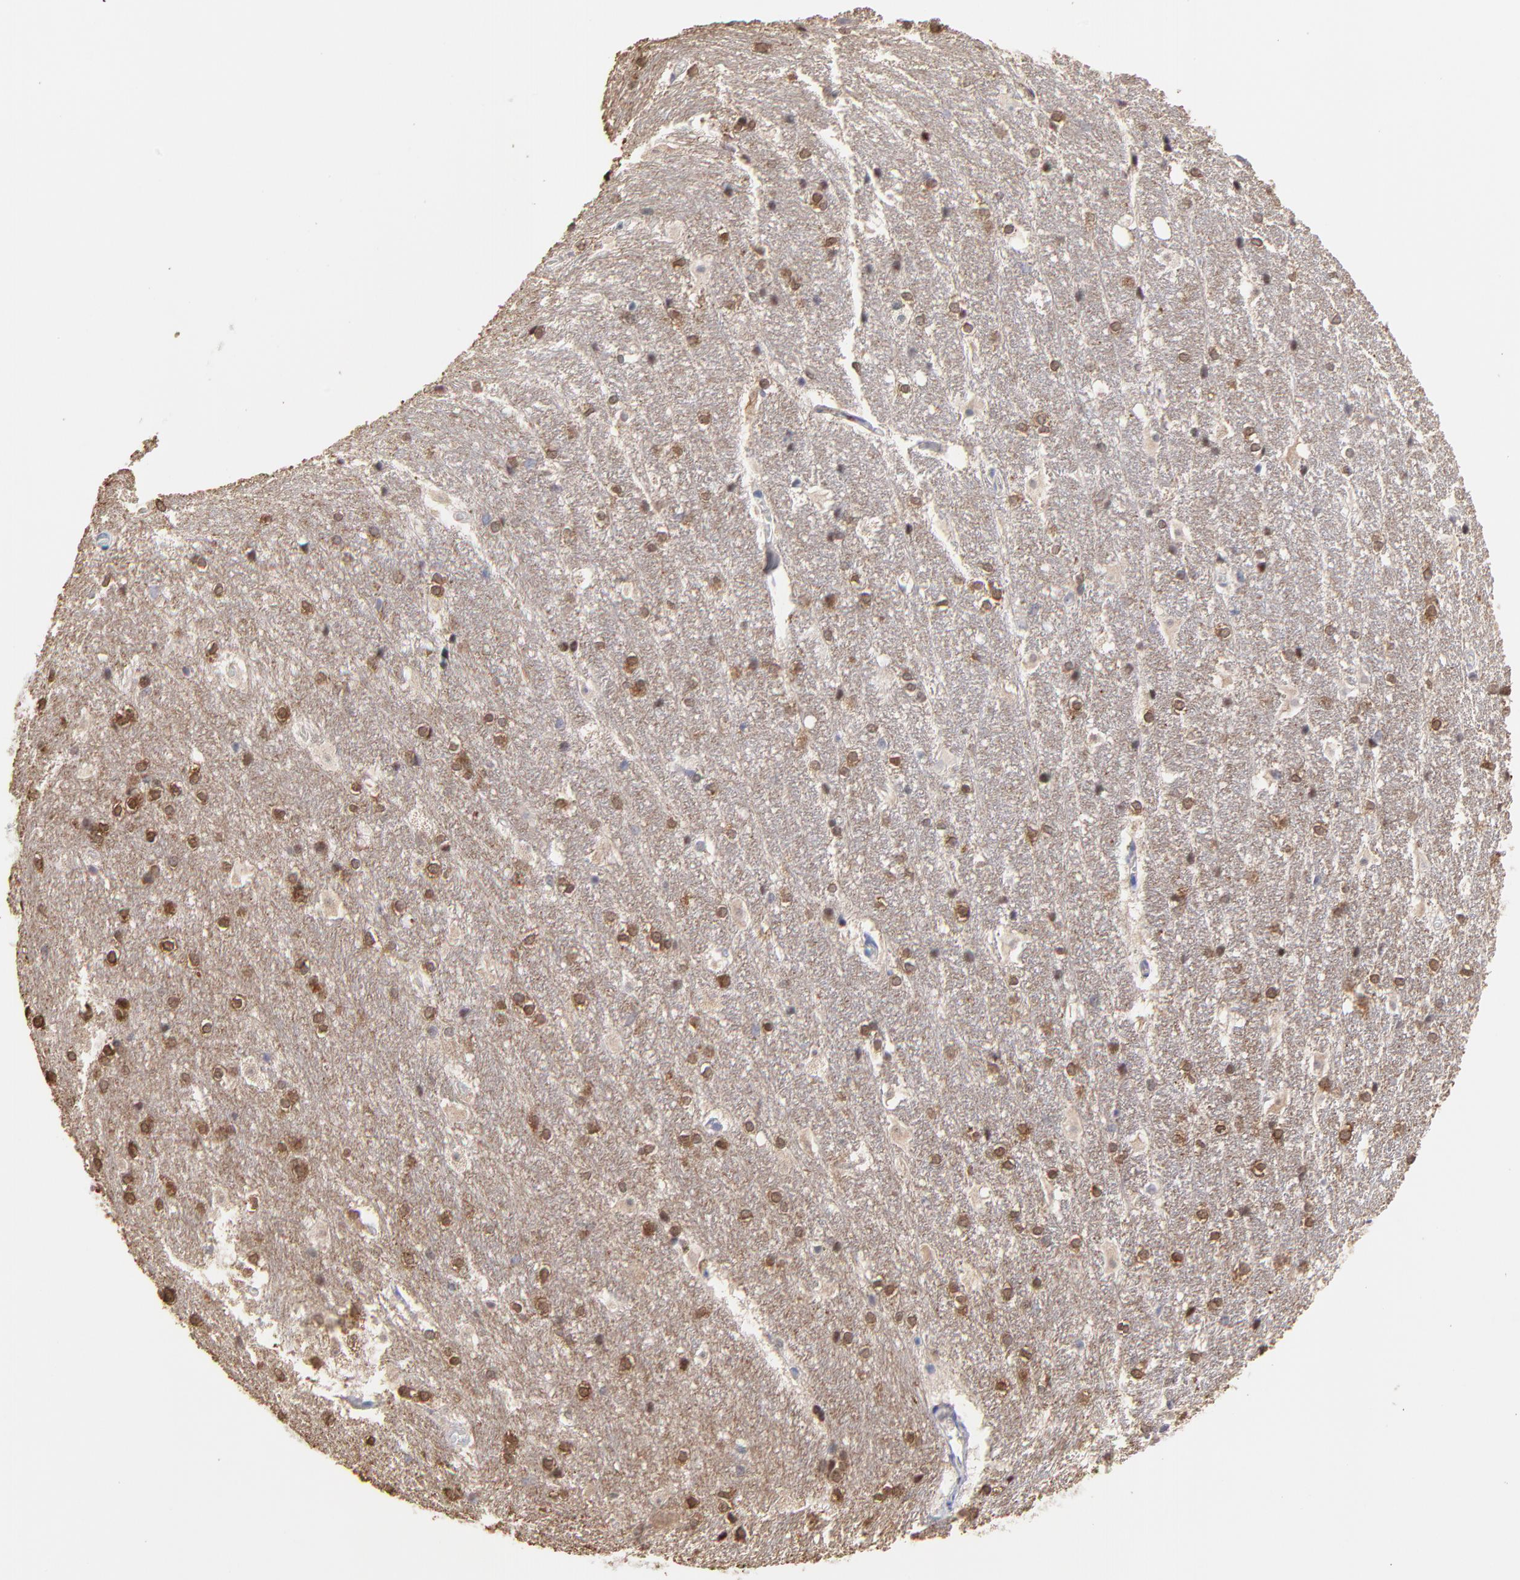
{"staining": {"intensity": "moderate", "quantity": ">75%", "location": "nuclear"}, "tissue": "hippocampus", "cell_type": "Glial cells", "image_type": "normal", "snomed": [{"axis": "morphology", "description": "Normal tissue, NOS"}, {"axis": "topography", "description": "Hippocampus"}], "caption": "DAB immunohistochemical staining of benign hippocampus exhibits moderate nuclear protein staining in approximately >75% of glial cells.", "gene": "SMARCA1", "patient": {"sex": "female", "age": 19}}